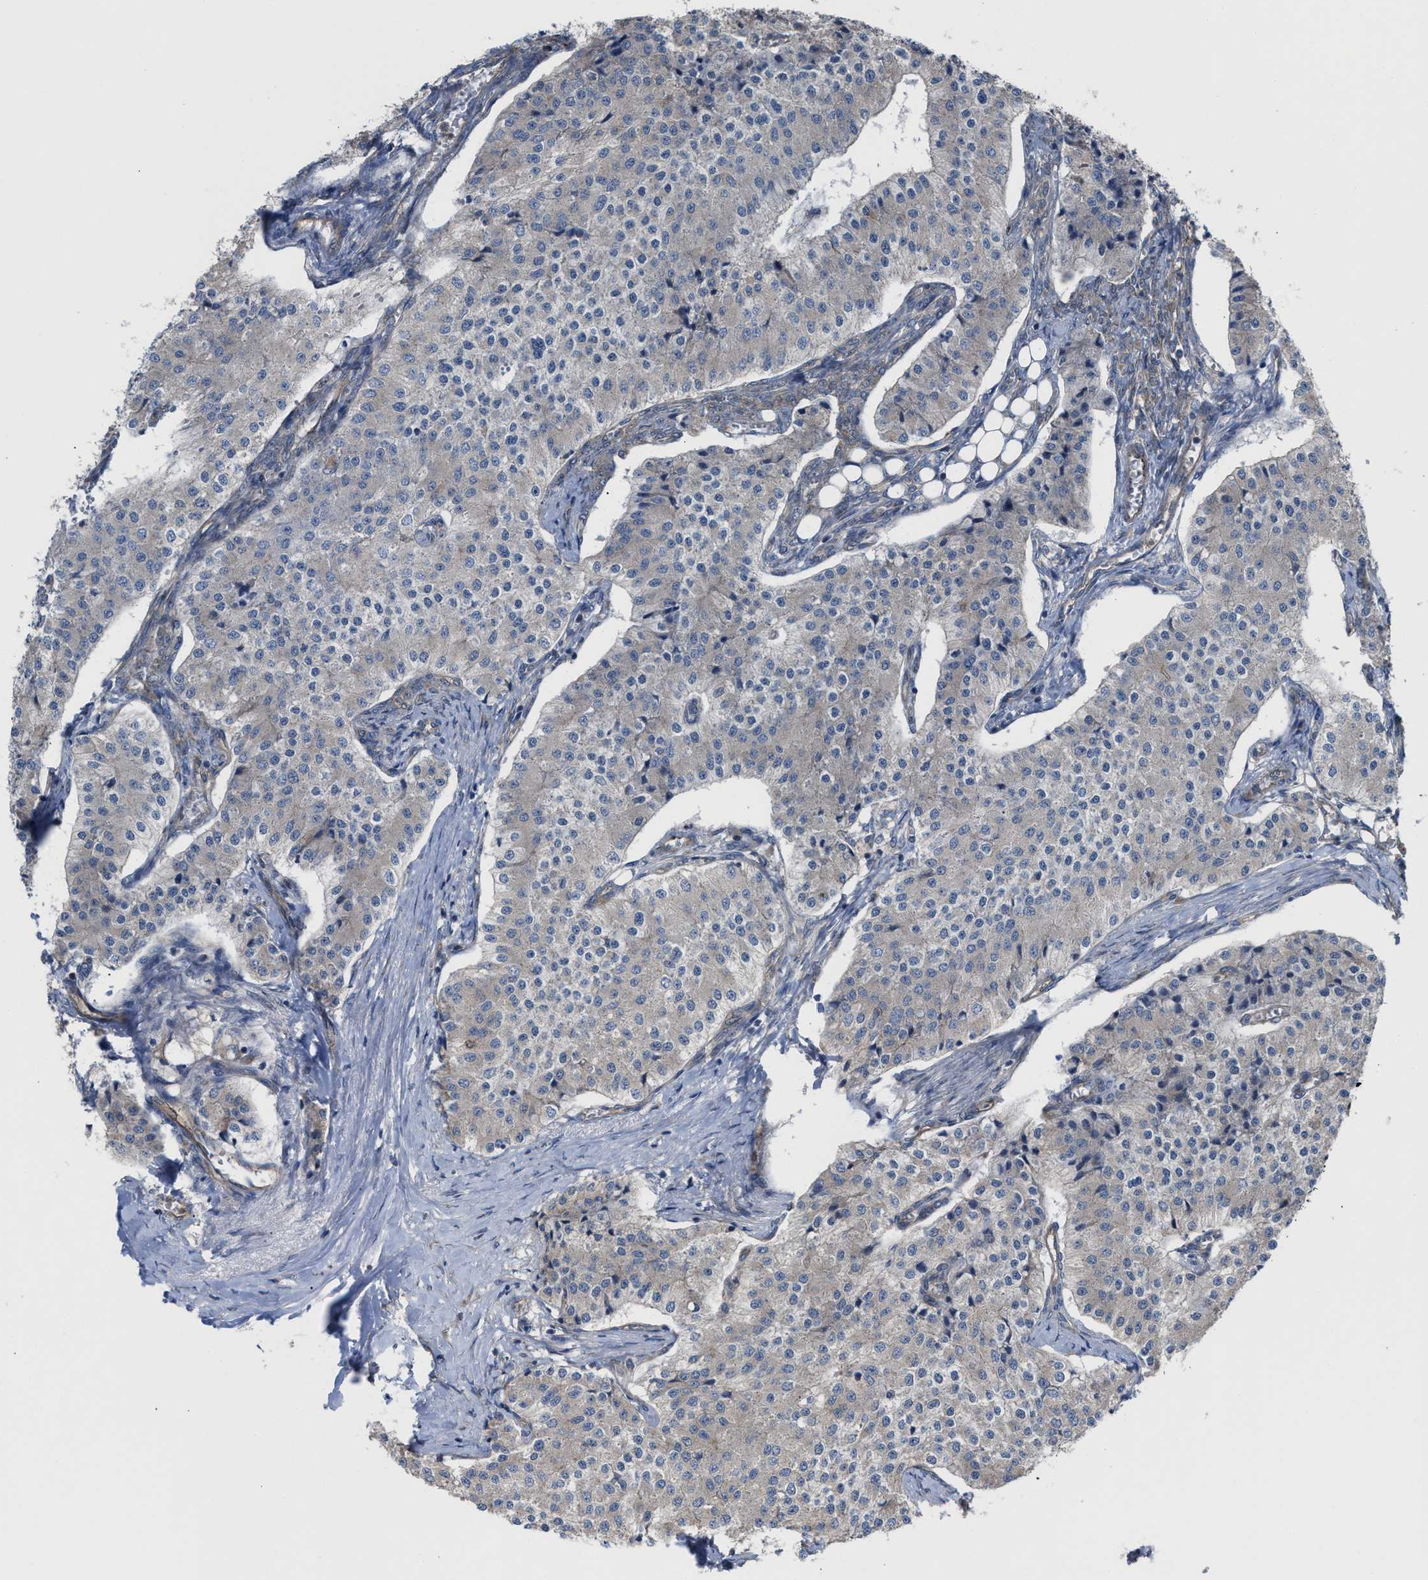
{"staining": {"intensity": "negative", "quantity": "none", "location": "none"}, "tissue": "carcinoid", "cell_type": "Tumor cells", "image_type": "cancer", "snomed": [{"axis": "morphology", "description": "Carcinoid, malignant, NOS"}, {"axis": "topography", "description": "Colon"}], "caption": "High magnification brightfield microscopy of carcinoid stained with DAB (brown) and counterstained with hematoxylin (blue): tumor cells show no significant staining.", "gene": "EPS15L1", "patient": {"sex": "female", "age": 52}}